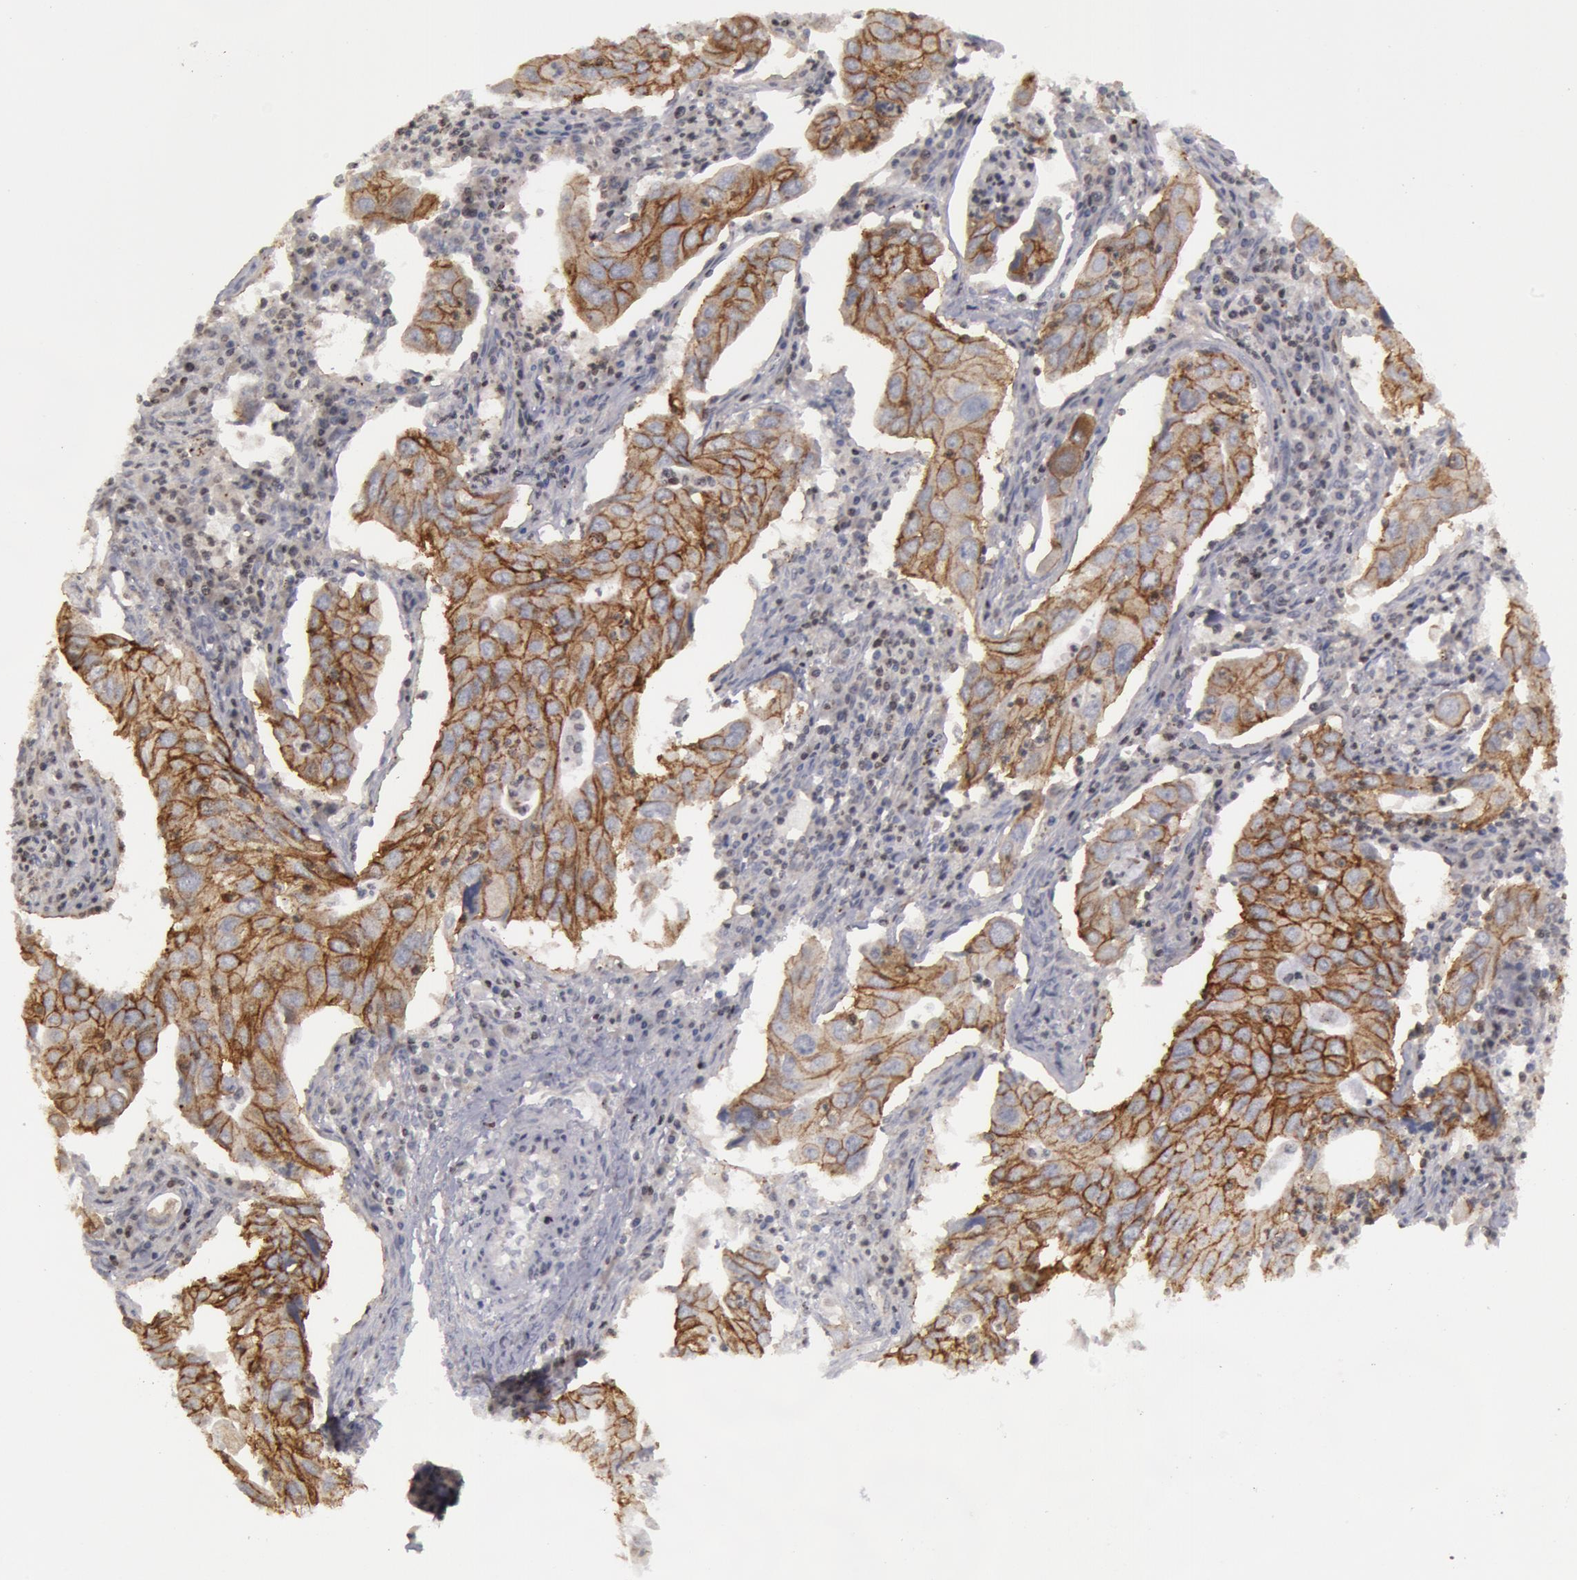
{"staining": {"intensity": "weak", "quantity": ">75%", "location": "cytoplasmic/membranous"}, "tissue": "lung cancer", "cell_type": "Tumor cells", "image_type": "cancer", "snomed": [{"axis": "morphology", "description": "Adenocarcinoma, NOS"}, {"axis": "topography", "description": "Lung"}], "caption": "The image exhibits a brown stain indicating the presence of a protein in the cytoplasmic/membranous of tumor cells in lung cancer. The protein of interest is shown in brown color, while the nuclei are stained blue.", "gene": "ERBB2", "patient": {"sex": "male", "age": 48}}